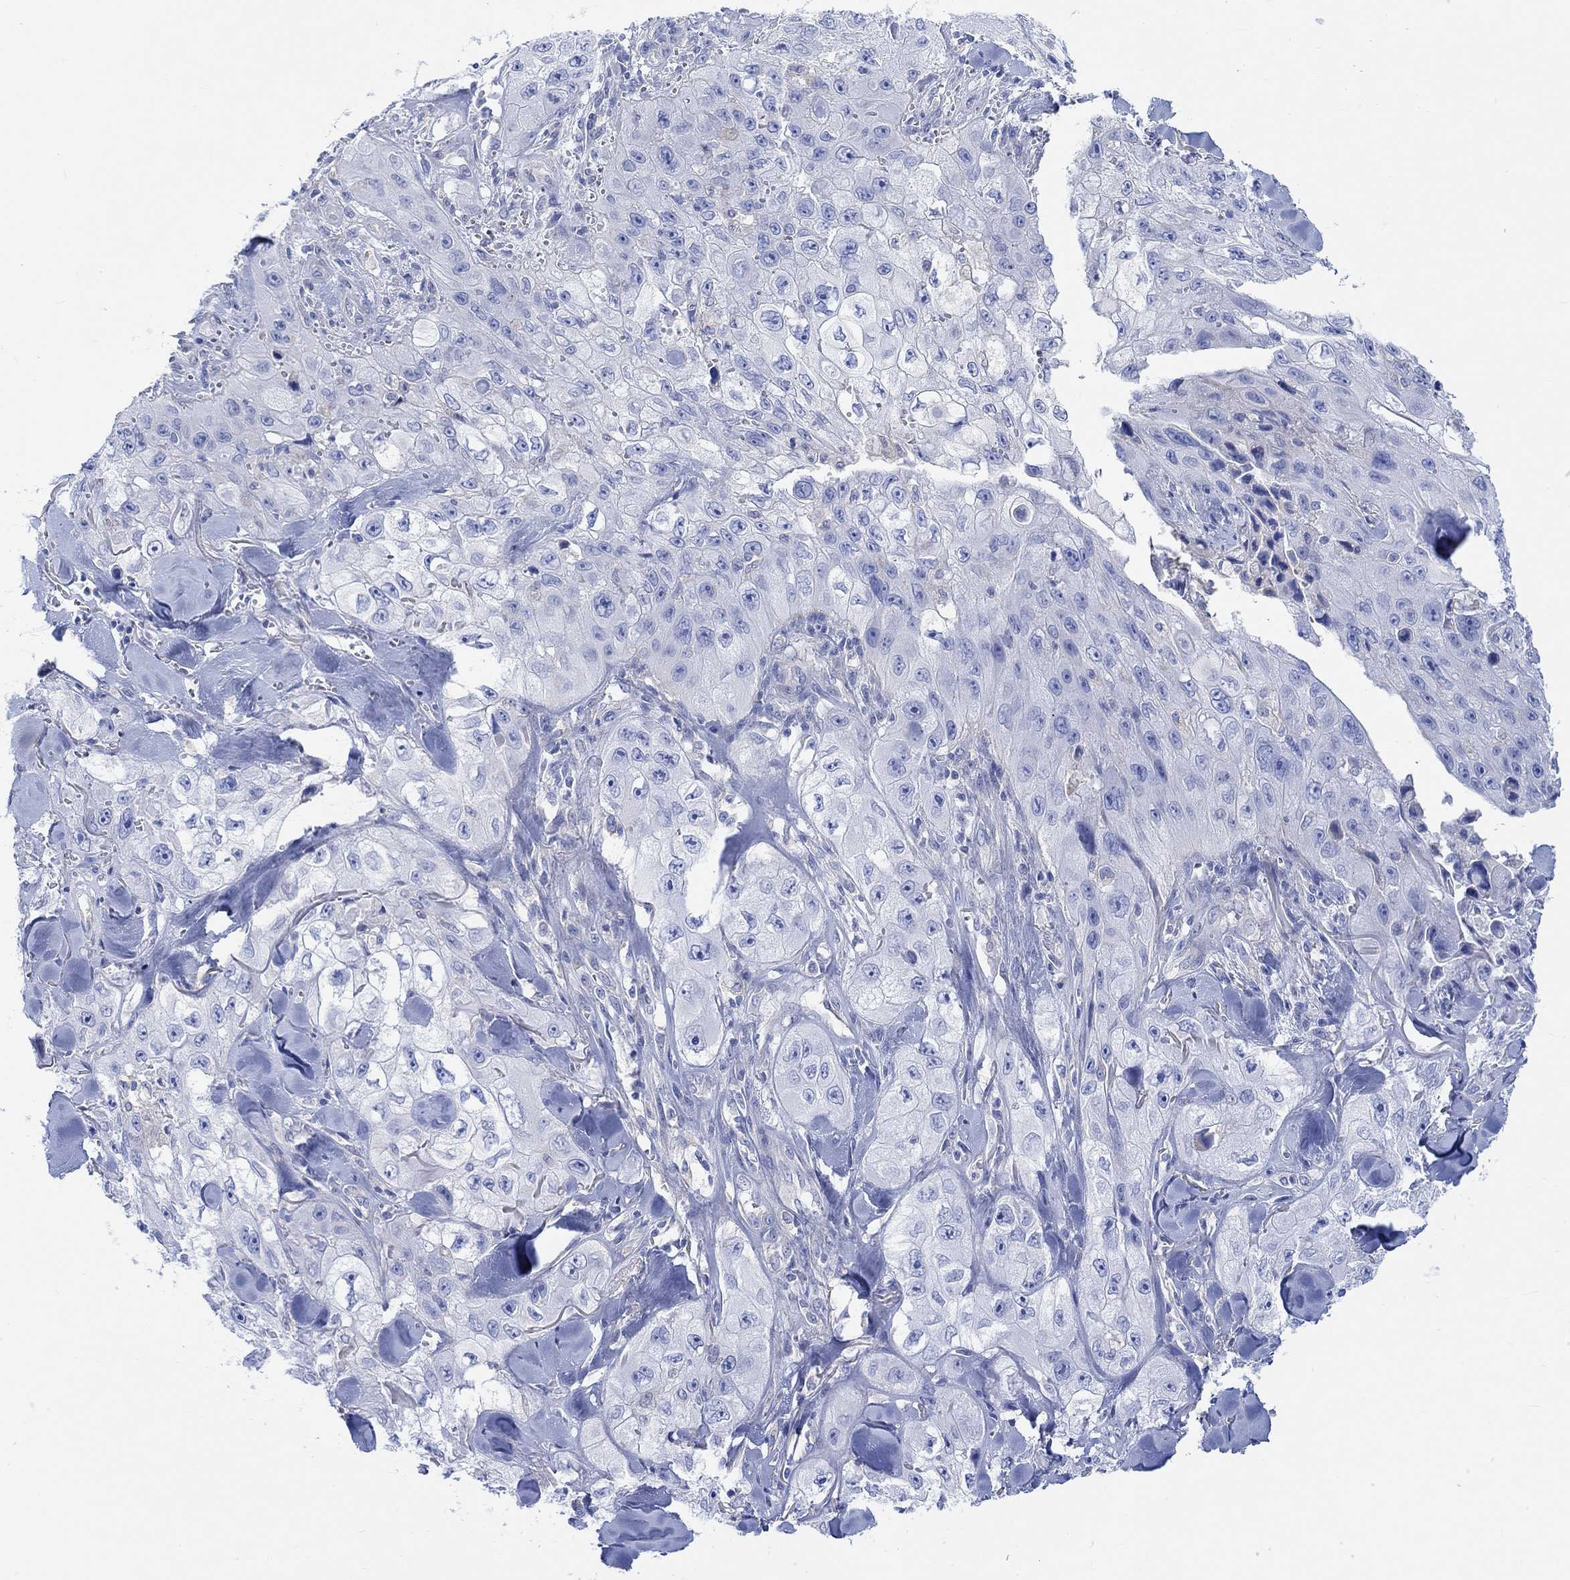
{"staining": {"intensity": "negative", "quantity": "none", "location": "none"}, "tissue": "skin cancer", "cell_type": "Tumor cells", "image_type": "cancer", "snomed": [{"axis": "morphology", "description": "Squamous cell carcinoma, NOS"}, {"axis": "topography", "description": "Skin"}, {"axis": "topography", "description": "Subcutis"}], "caption": "Squamous cell carcinoma (skin) stained for a protein using immunohistochemistry demonstrates no expression tumor cells.", "gene": "REEP6", "patient": {"sex": "male", "age": 73}}